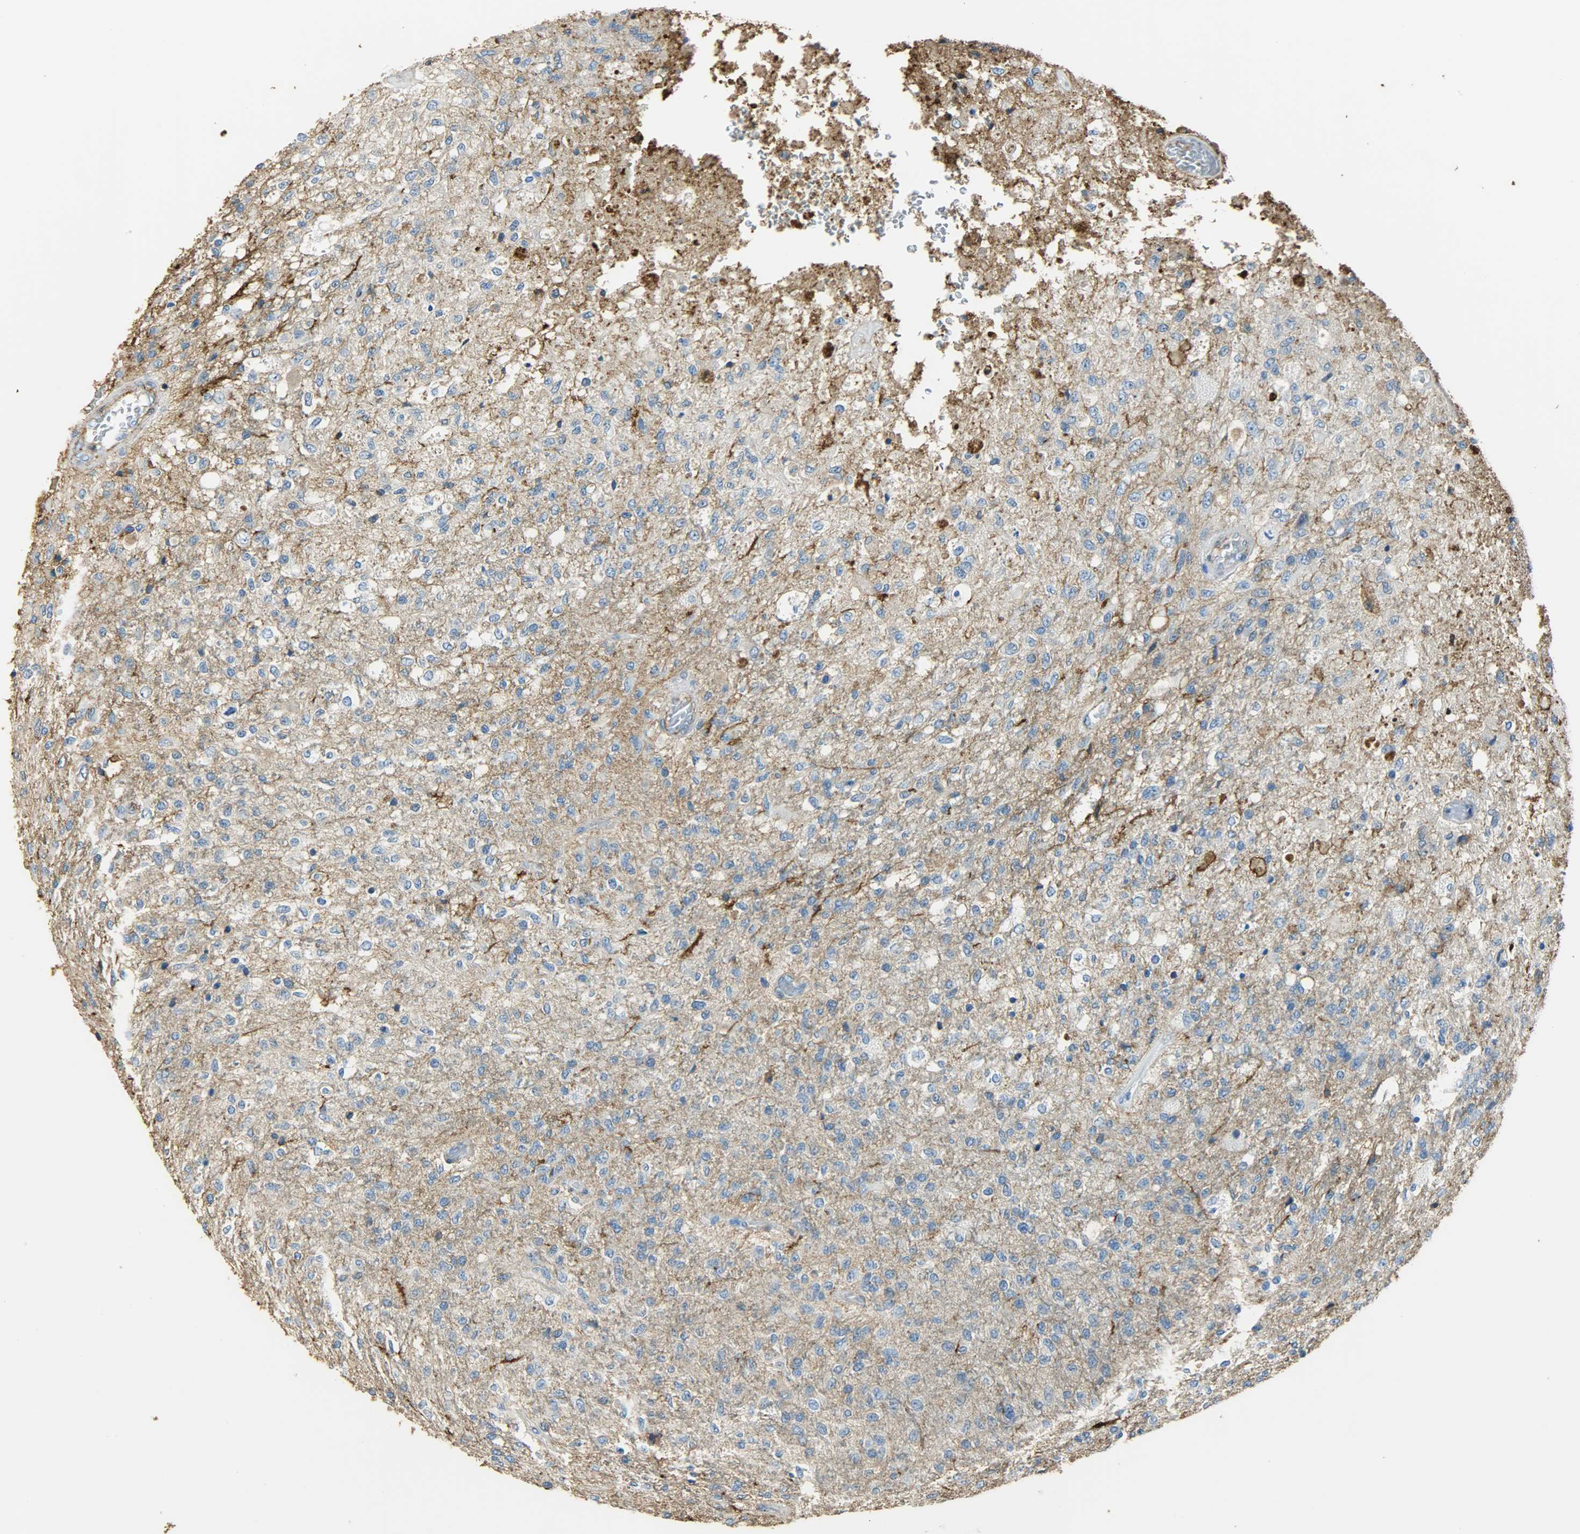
{"staining": {"intensity": "negative", "quantity": "none", "location": "none"}, "tissue": "glioma", "cell_type": "Tumor cells", "image_type": "cancer", "snomed": [{"axis": "morphology", "description": "Normal tissue, NOS"}, {"axis": "morphology", "description": "Glioma, malignant, High grade"}, {"axis": "topography", "description": "Cerebral cortex"}], "caption": "Immunohistochemistry (IHC) histopathology image of neoplastic tissue: malignant high-grade glioma stained with DAB exhibits no significant protein expression in tumor cells.", "gene": "ANXA6", "patient": {"sex": "male", "age": 77}}